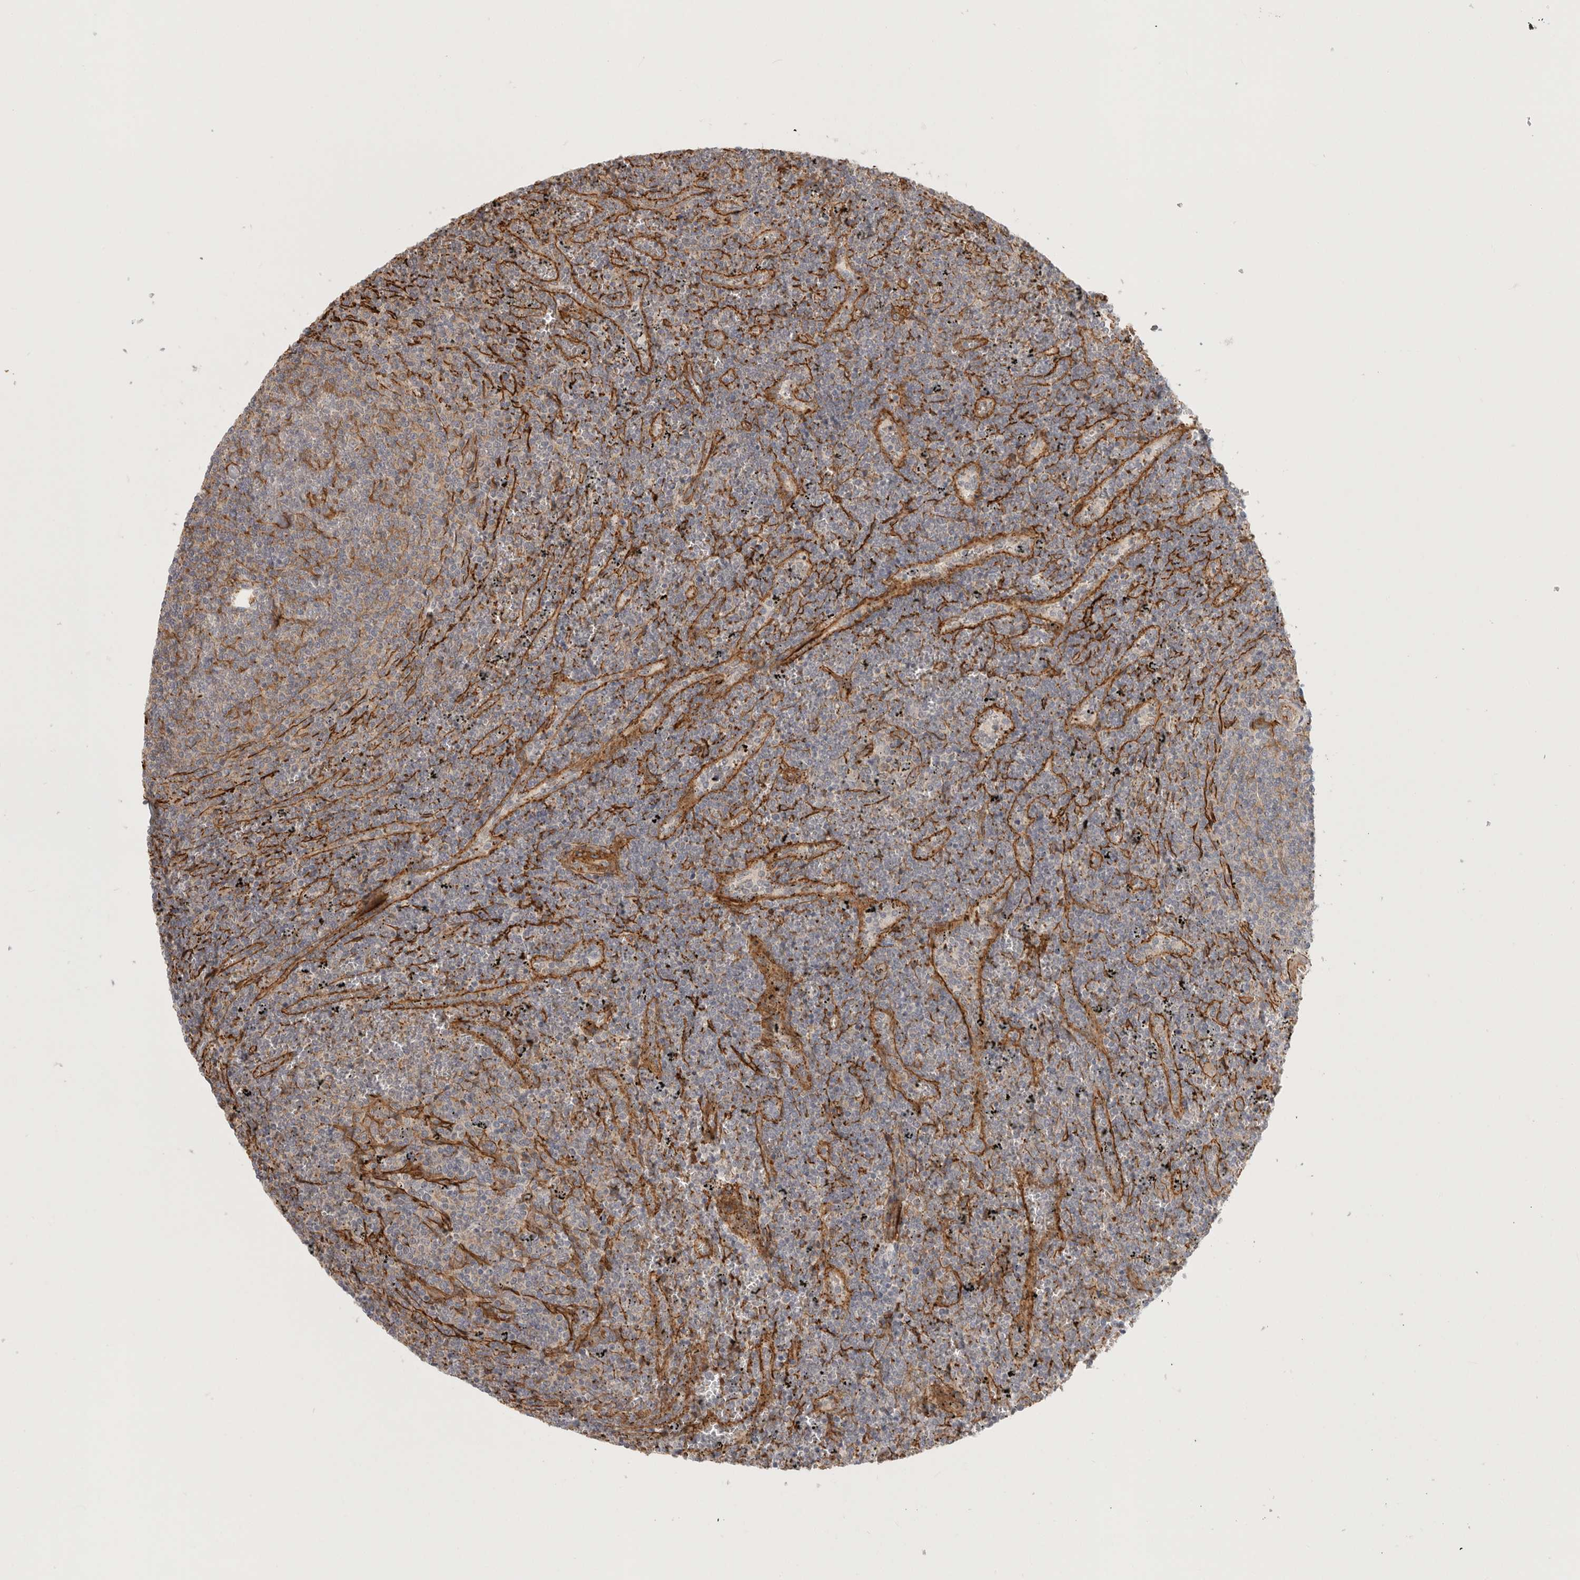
{"staining": {"intensity": "moderate", "quantity": "<25%", "location": "cytoplasmic/membranous"}, "tissue": "lymphoma", "cell_type": "Tumor cells", "image_type": "cancer", "snomed": [{"axis": "morphology", "description": "Malignant lymphoma, non-Hodgkin's type, Low grade"}, {"axis": "topography", "description": "Spleen"}], "caption": "IHC (DAB) staining of low-grade malignant lymphoma, non-Hodgkin's type demonstrates moderate cytoplasmic/membranous protein staining in approximately <25% of tumor cells. IHC stains the protein in brown and the nuclei are stained blue.", "gene": "LONRF1", "patient": {"sex": "female", "age": 50}}